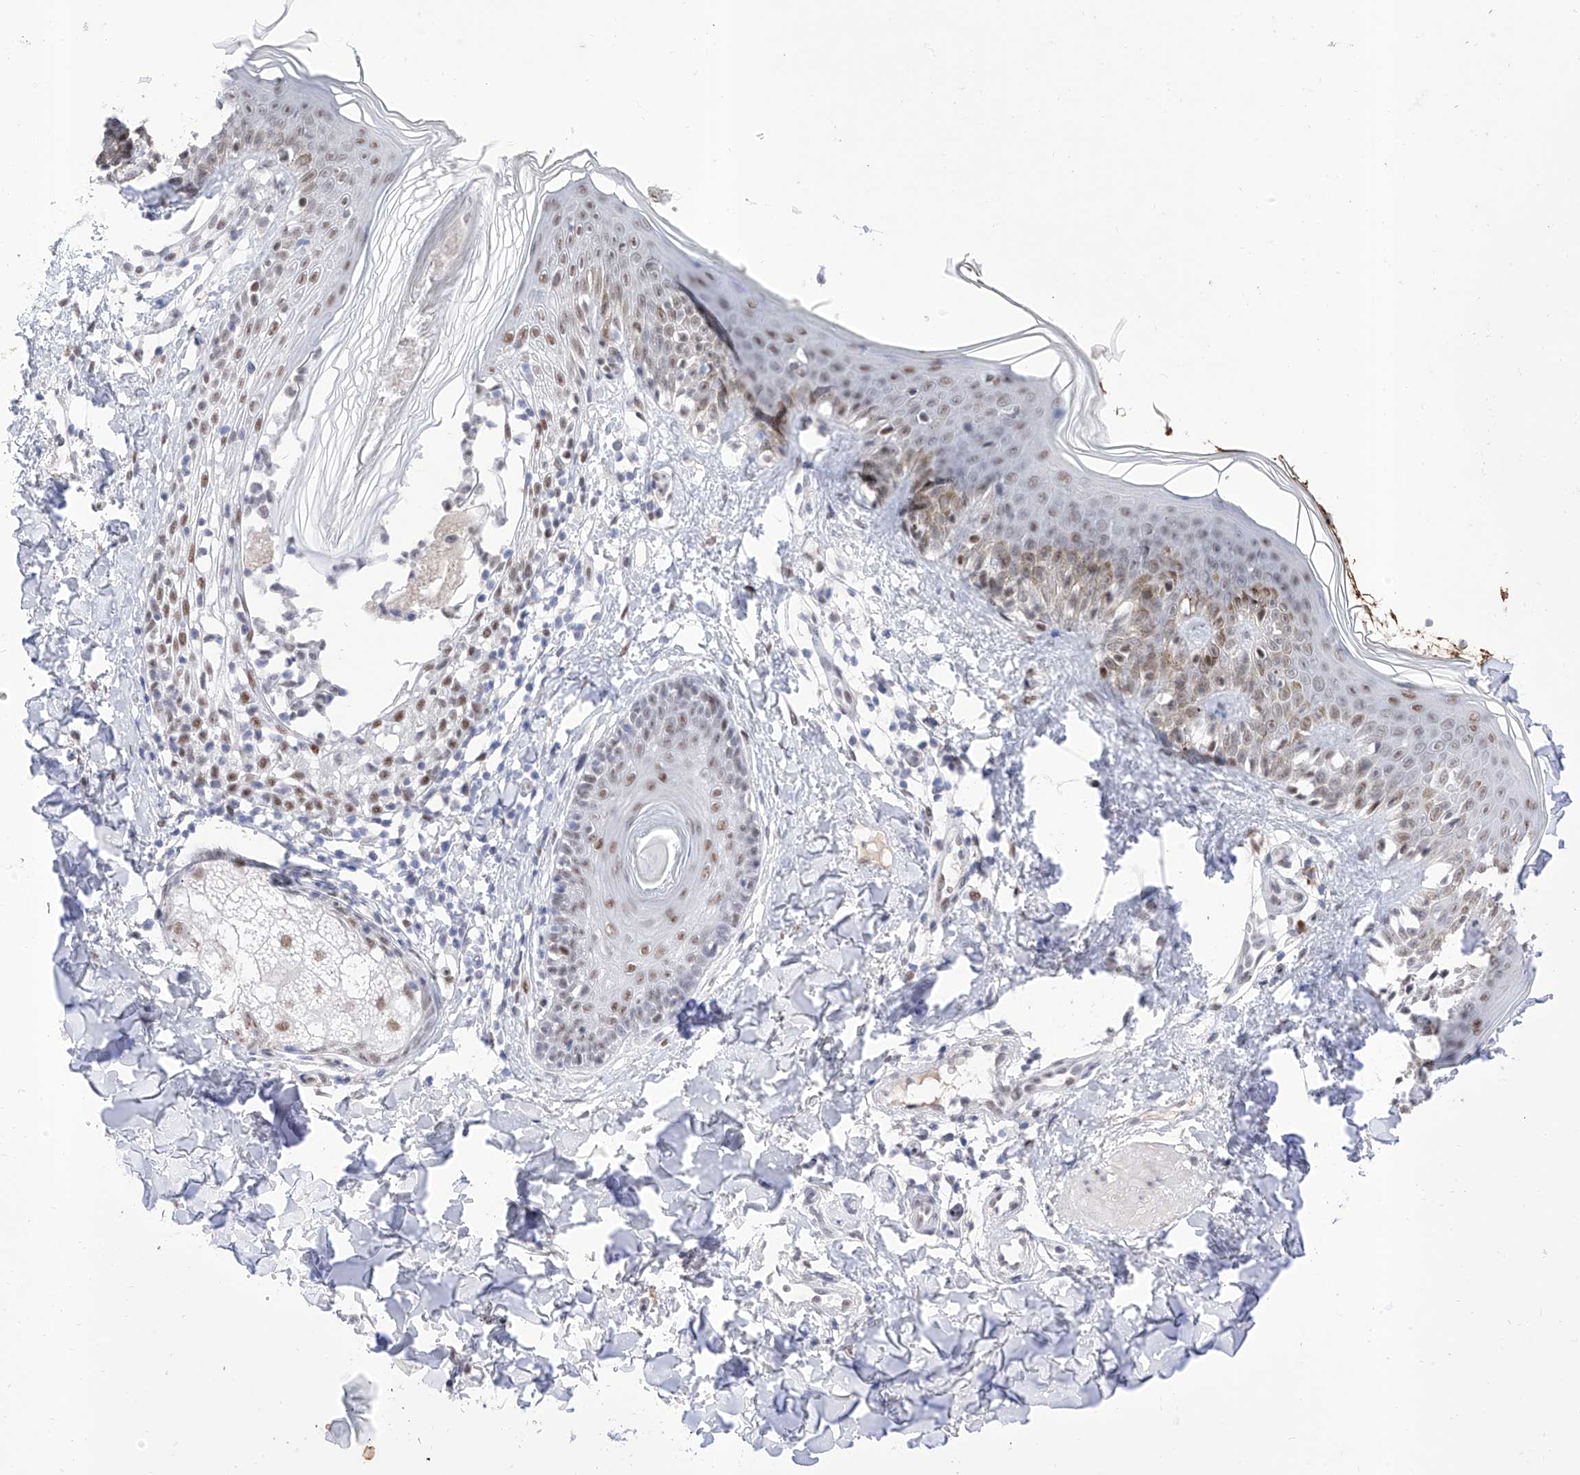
{"staining": {"intensity": "negative", "quantity": "none", "location": "none"}, "tissue": "skin", "cell_type": "Fibroblasts", "image_type": "normal", "snomed": [{"axis": "morphology", "description": "Normal tissue, NOS"}, {"axis": "topography", "description": "Skin"}], "caption": "Immunohistochemistry (IHC) histopathology image of normal human skin stained for a protein (brown), which demonstrates no expression in fibroblasts. The staining was performed using DAB to visualize the protein expression in brown, while the nuclei were stained in blue with hematoxylin (Magnification: 20x).", "gene": "ATN1", "patient": {"sex": "male", "age": 37}}